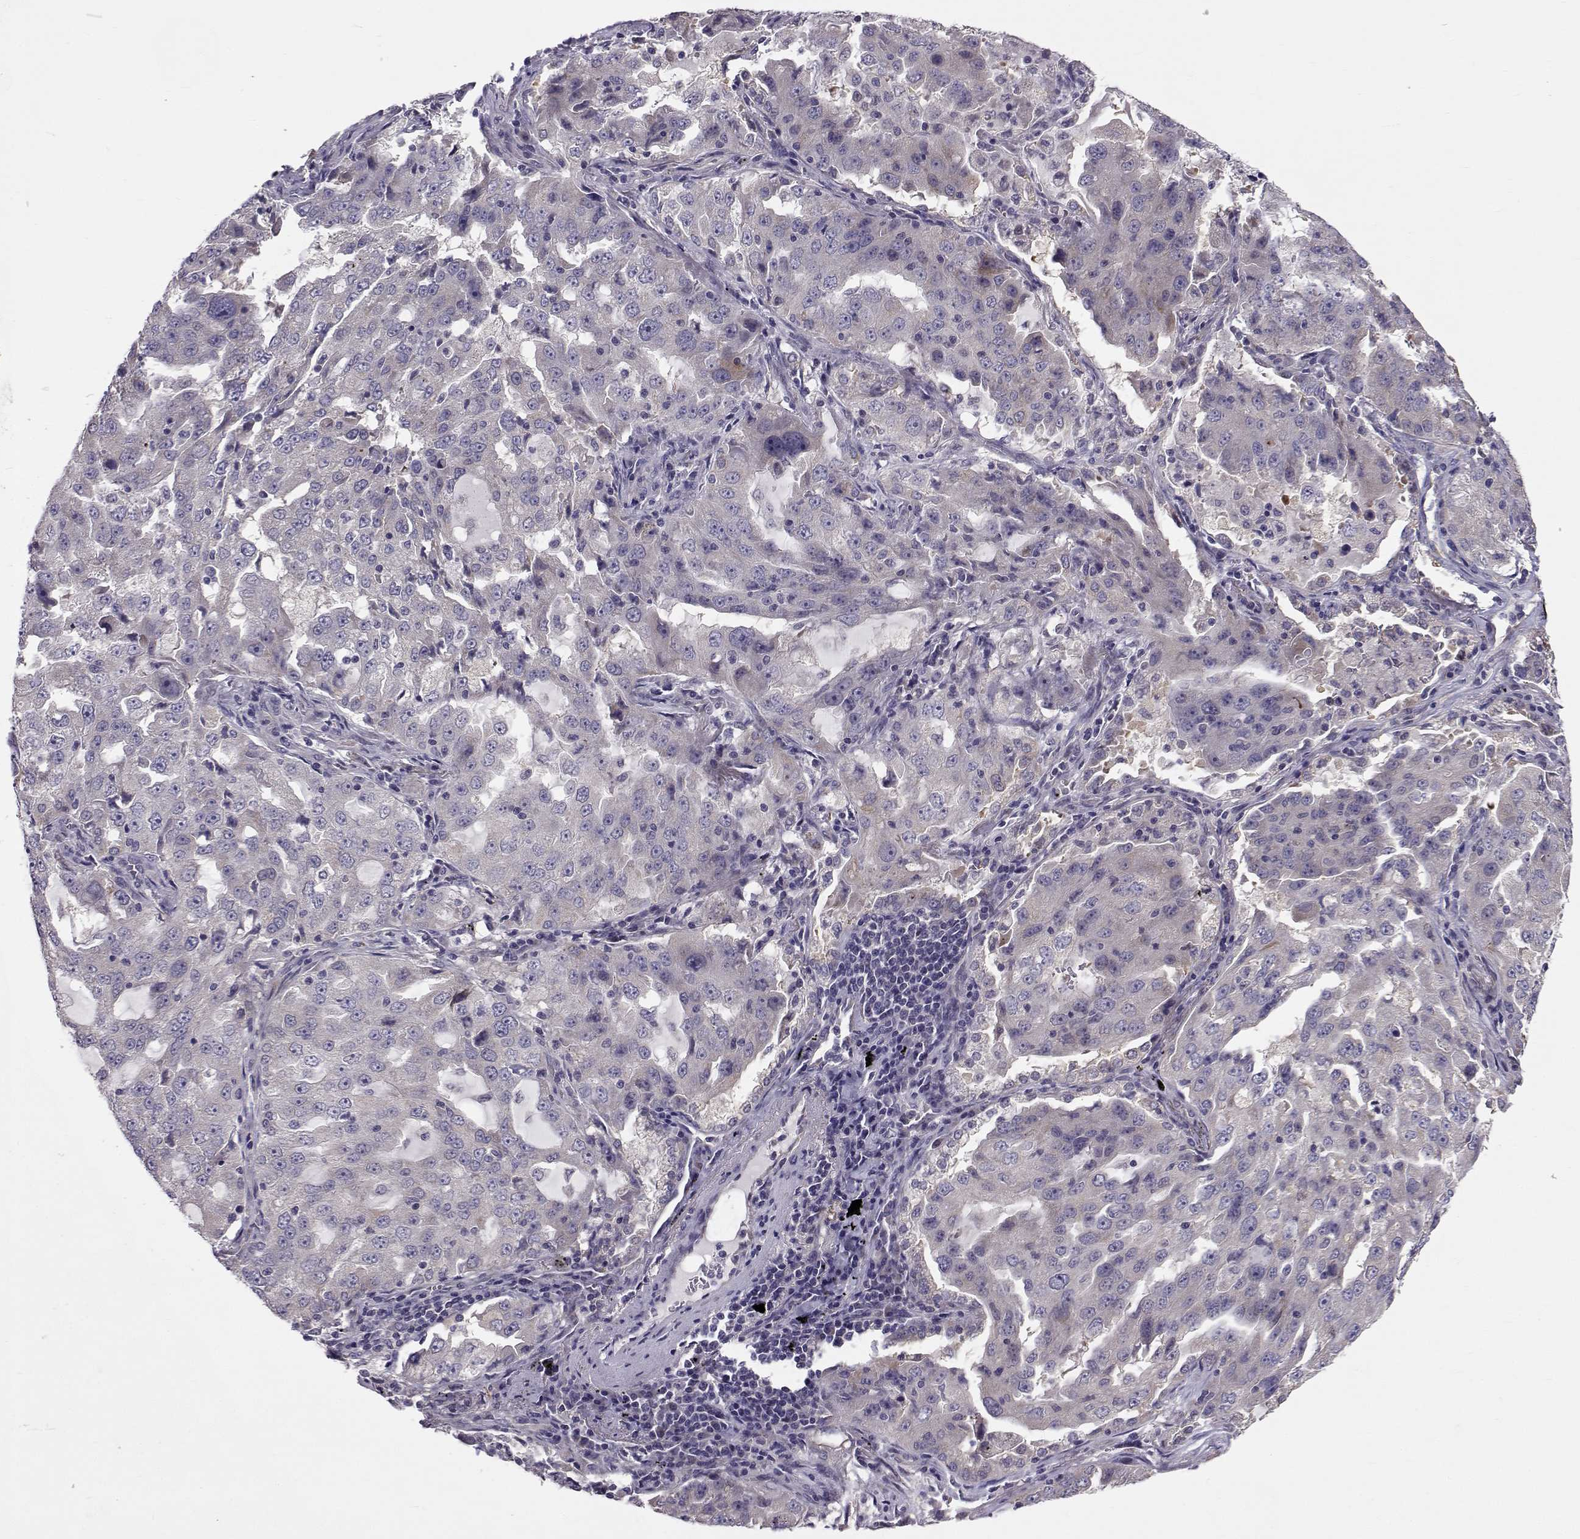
{"staining": {"intensity": "negative", "quantity": "none", "location": "none"}, "tissue": "lung cancer", "cell_type": "Tumor cells", "image_type": "cancer", "snomed": [{"axis": "morphology", "description": "Adenocarcinoma, NOS"}, {"axis": "topography", "description": "Lung"}], "caption": "This micrograph is of lung cancer stained with immunohistochemistry (IHC) to label a protein in brown with the nuclei are counter-stained blue. There is no expression in tumor cells.", "gene": "PEX5L", "patient": {"sex": "female", "age": 61}}